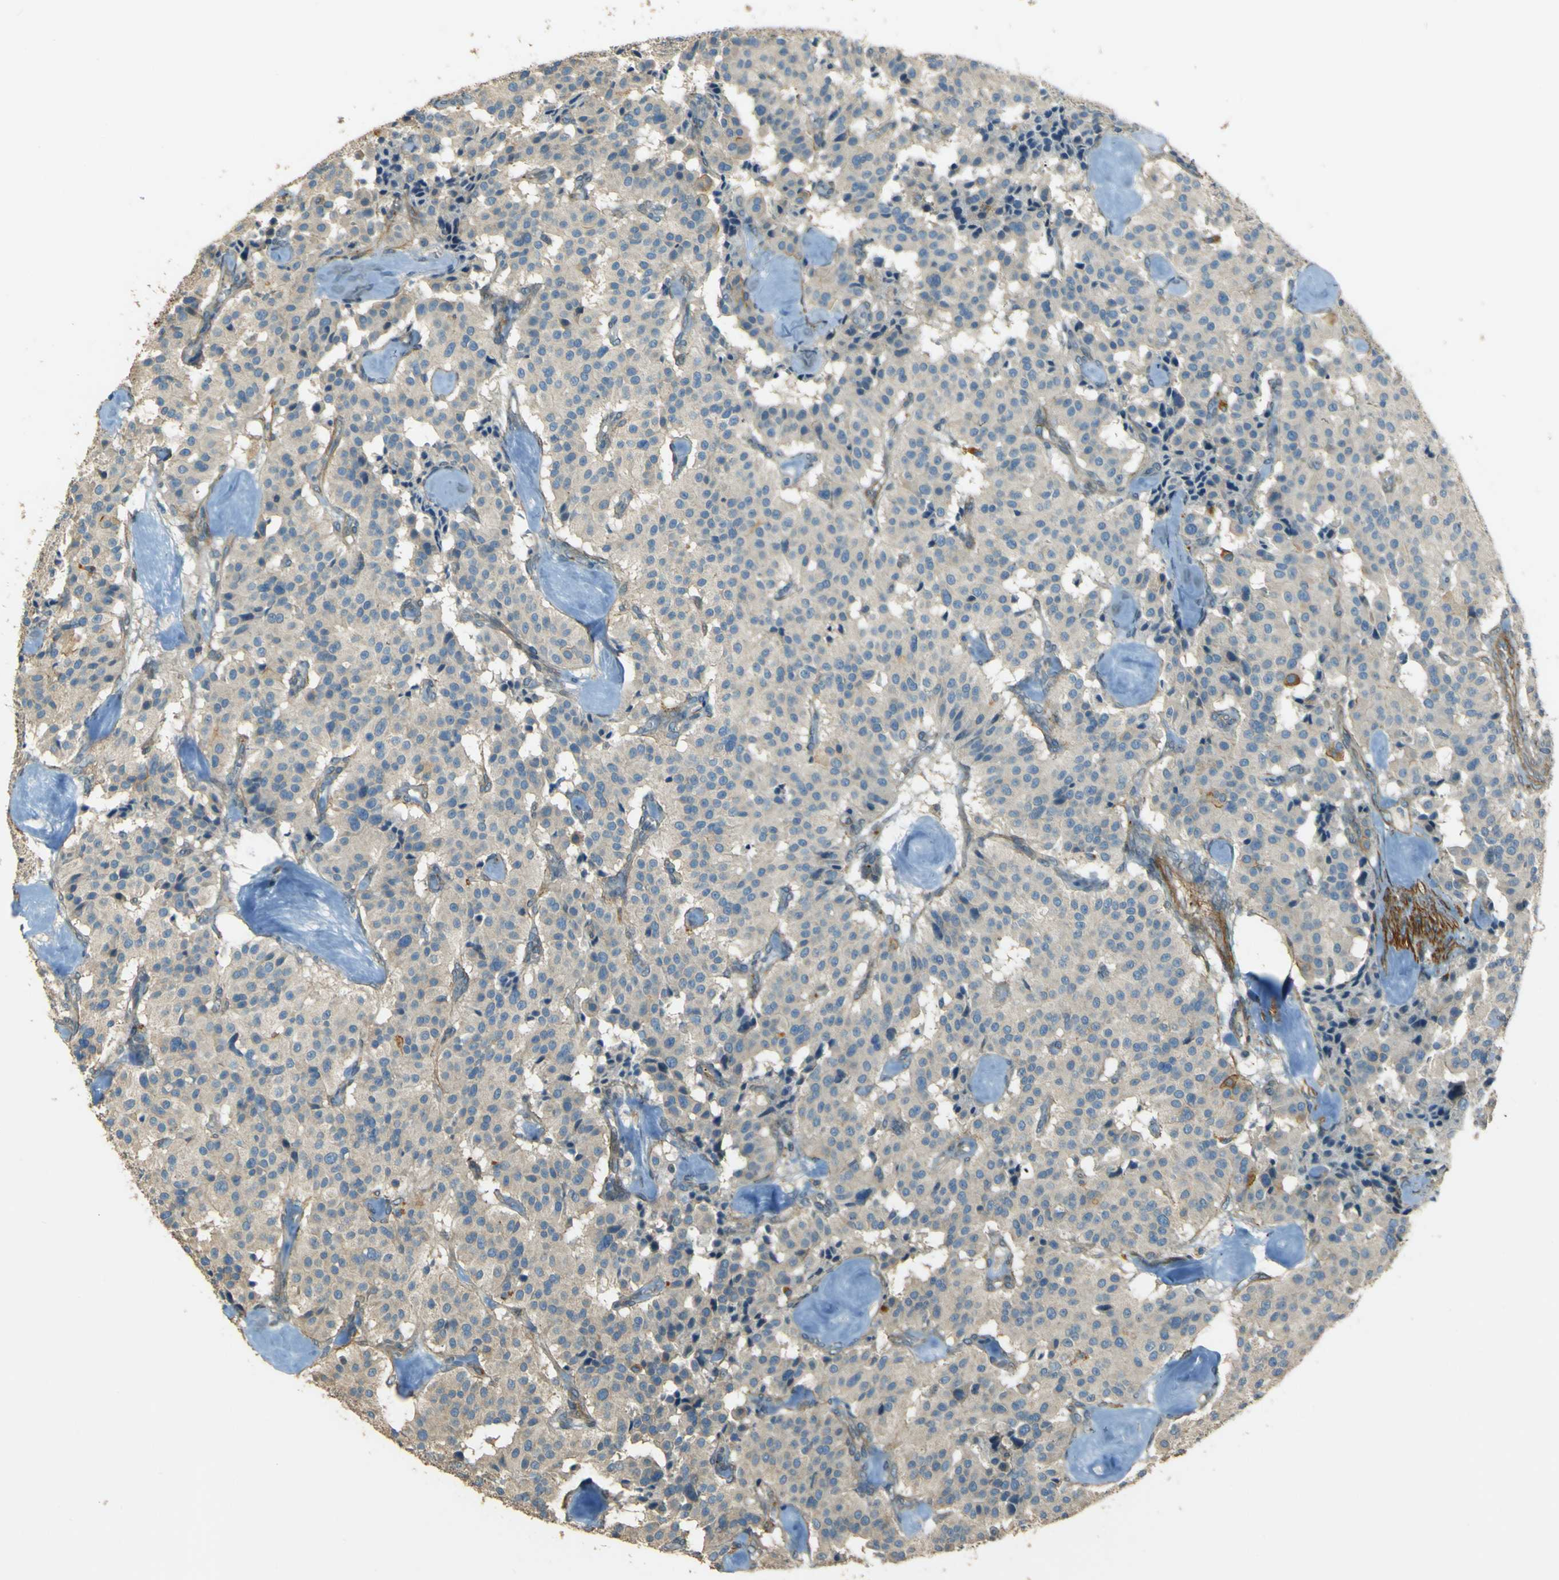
{"staining": {"intensity": "negative", "quantity": "none", "location": "none"}, "tissue": "carcinoid", "cell_type": "Tumor cells", "image_type": "cancer", "snomed": [{"axis": "morphology", "description": "Carcinoid, malignant, NOS"}, {"axis": "topography", "description": "Lung"}], "caption": "High magnification brightfield microscopy of malignant carcinoid stained with DAB (3,3'-diaminobenzidine) (brown) and counterstained with hematoxylin (blue): tumor cells show no significant positivity.", "gene": "NEXN", "patient": {"sex": "male", "age": 30}}